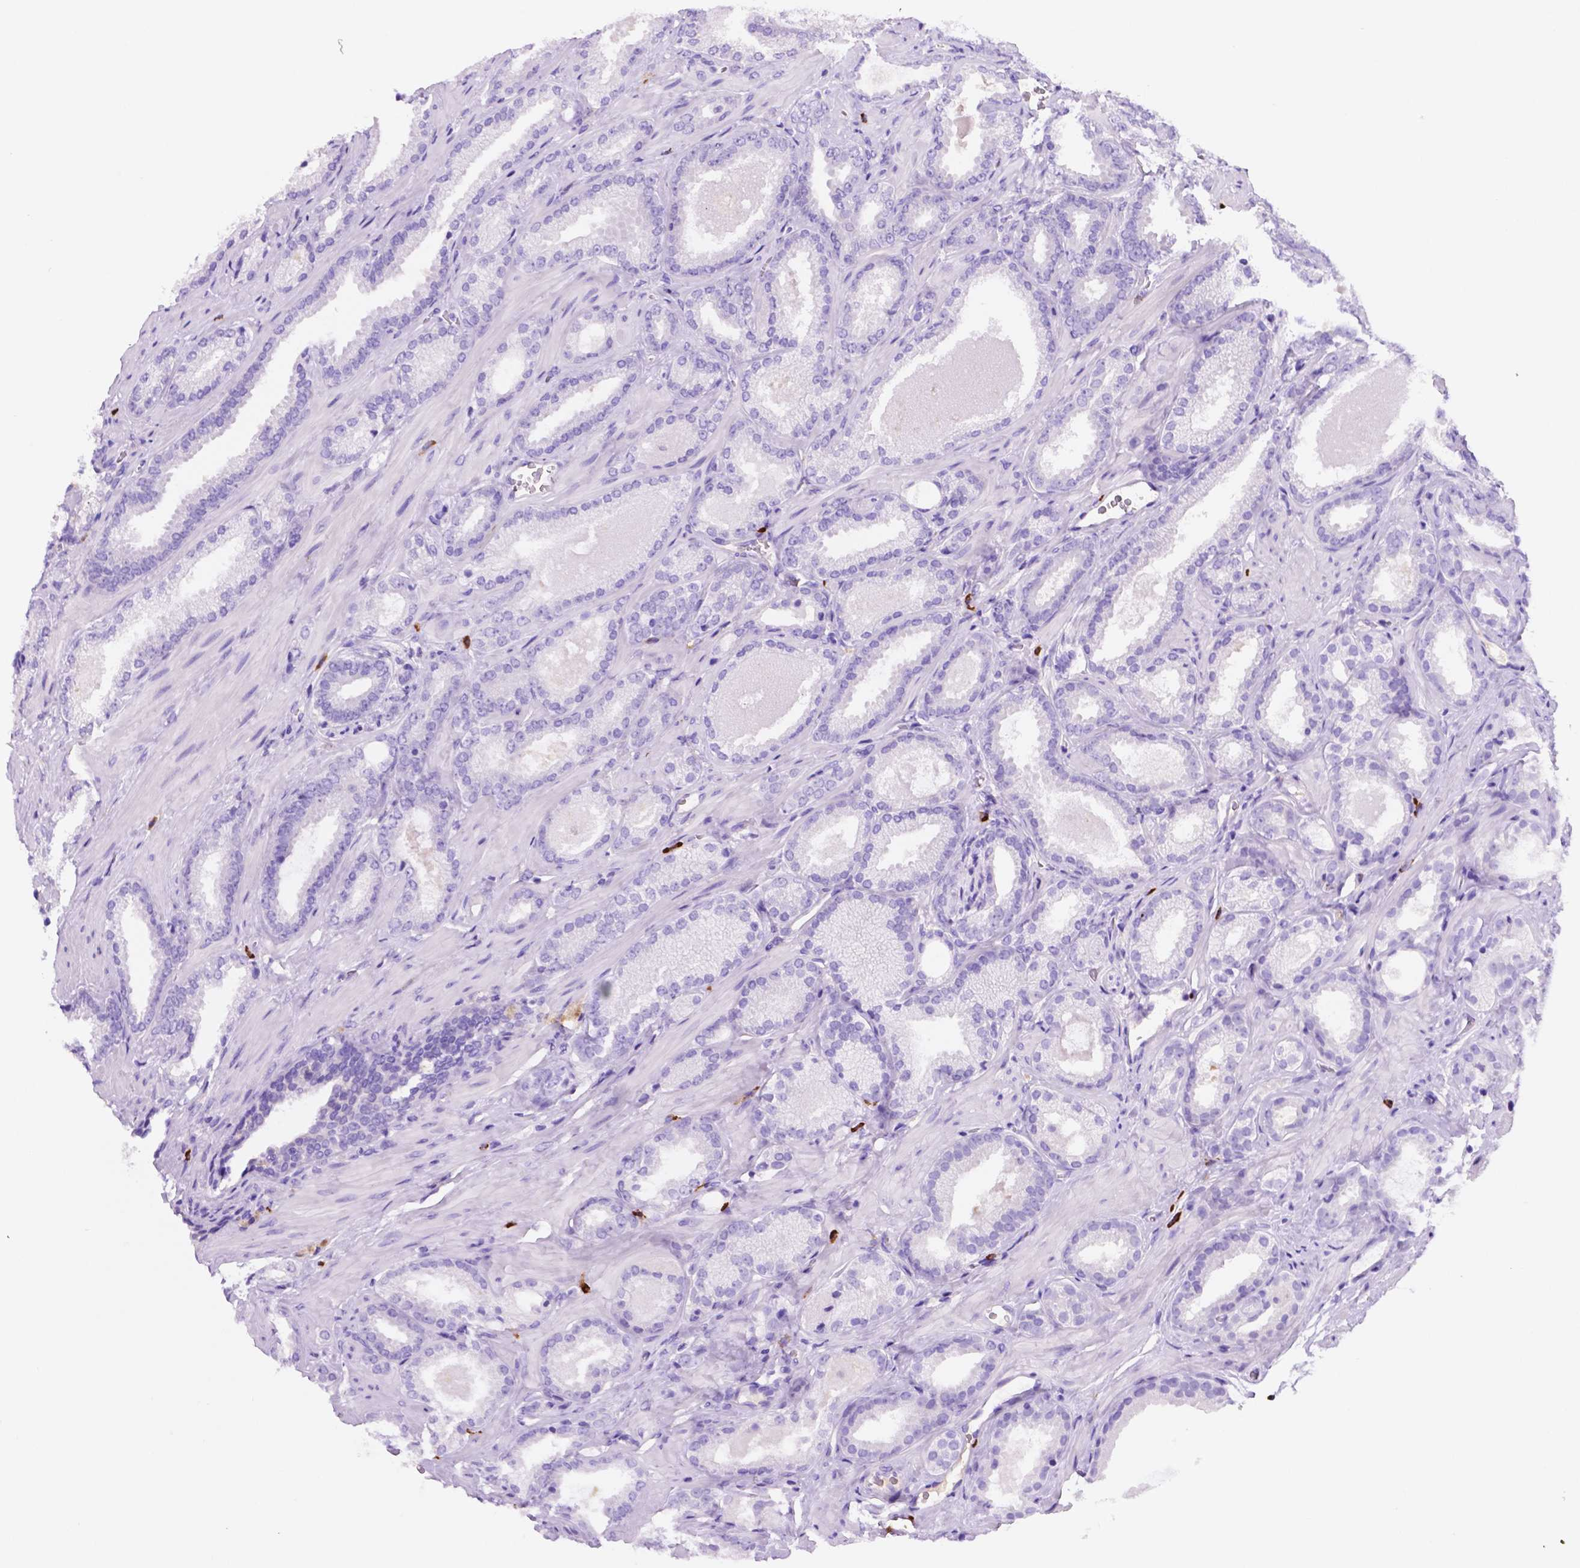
{"staining": {"intensity": "negative", "quantity": "none", "location": "none"}, "tissue": "prostate cancer", "cell_type": "Tumor cells", "image_type": "cancer", "snomed": [{"axis": "morphology", "description": "Adenocarcinoma, Low grade"}, {"axis": "topography", "description": "Prostate"}], "caption": "DAB (3,3'-diaminobenzidine) immunohistochemical staining of human prostate cancer displays no significant positivity in tumor cells.", "gene": "FOXB2", "patient": {"sex": "male", "age": 62}}